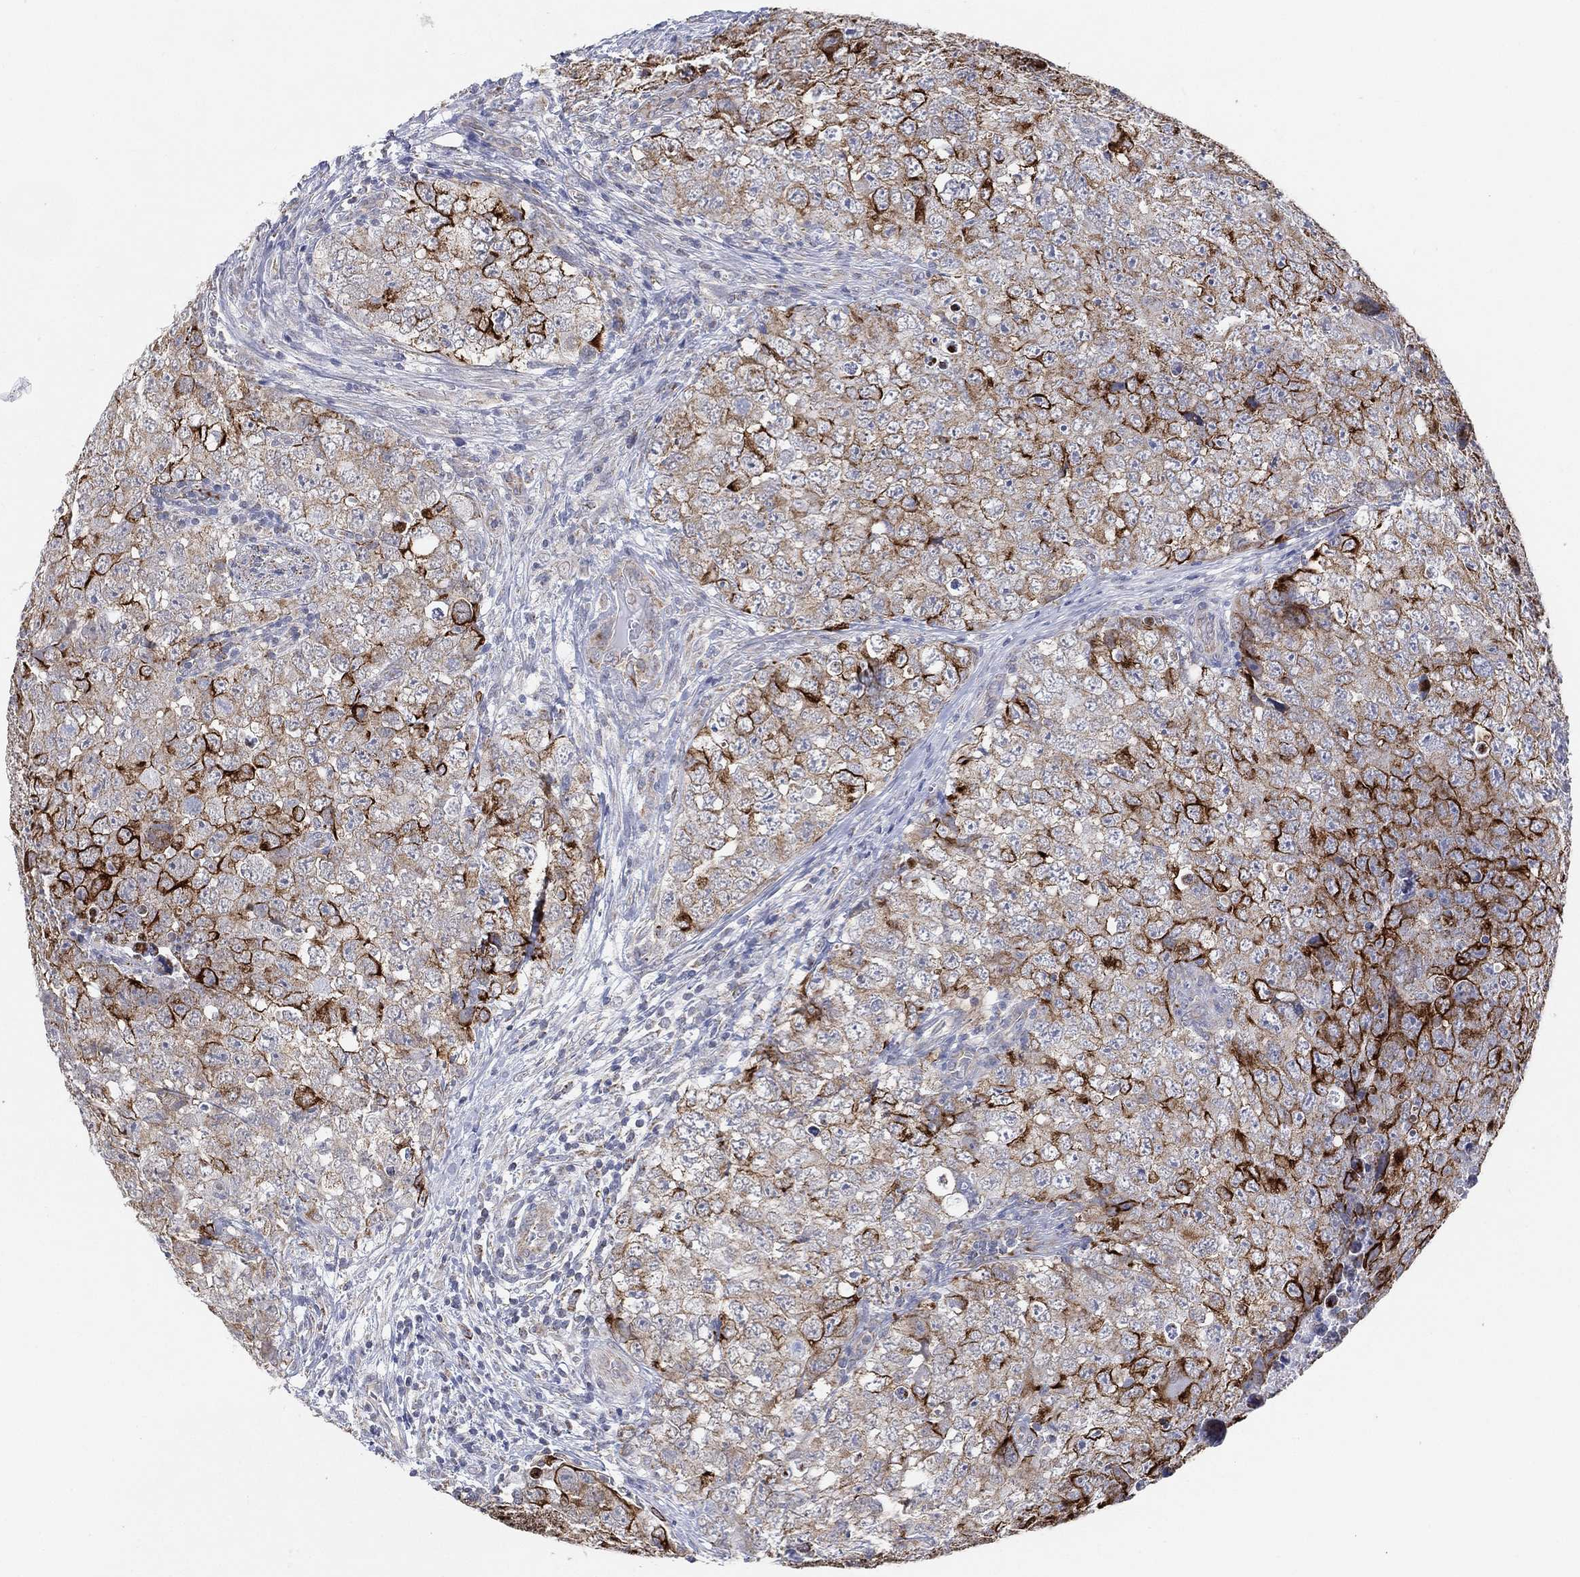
{"staining": {"intensity": "strong", "quantity": "25%-75%", "location": "cytoplasmic/membranous"}, "tissue": "testis cancer", "cell_type": "Tumor cells", "image_type": "cancer", "snomed": [{"axis": "morphology", "description": "Seminoma, NOS"}, {"axis": "topography", "description": "Testis"}], "caption": "A high amount of strong cytoplasmic/membranous positivity is identified in approximately 25%-75% of tumor cells in testis cancer tissue. Using DAB (brown) and hematoxylin (blue) stains, captured at high magnification using brightfield microscopy.", "gene": "INA", "patient": {"sex": "male", "age": 34}}